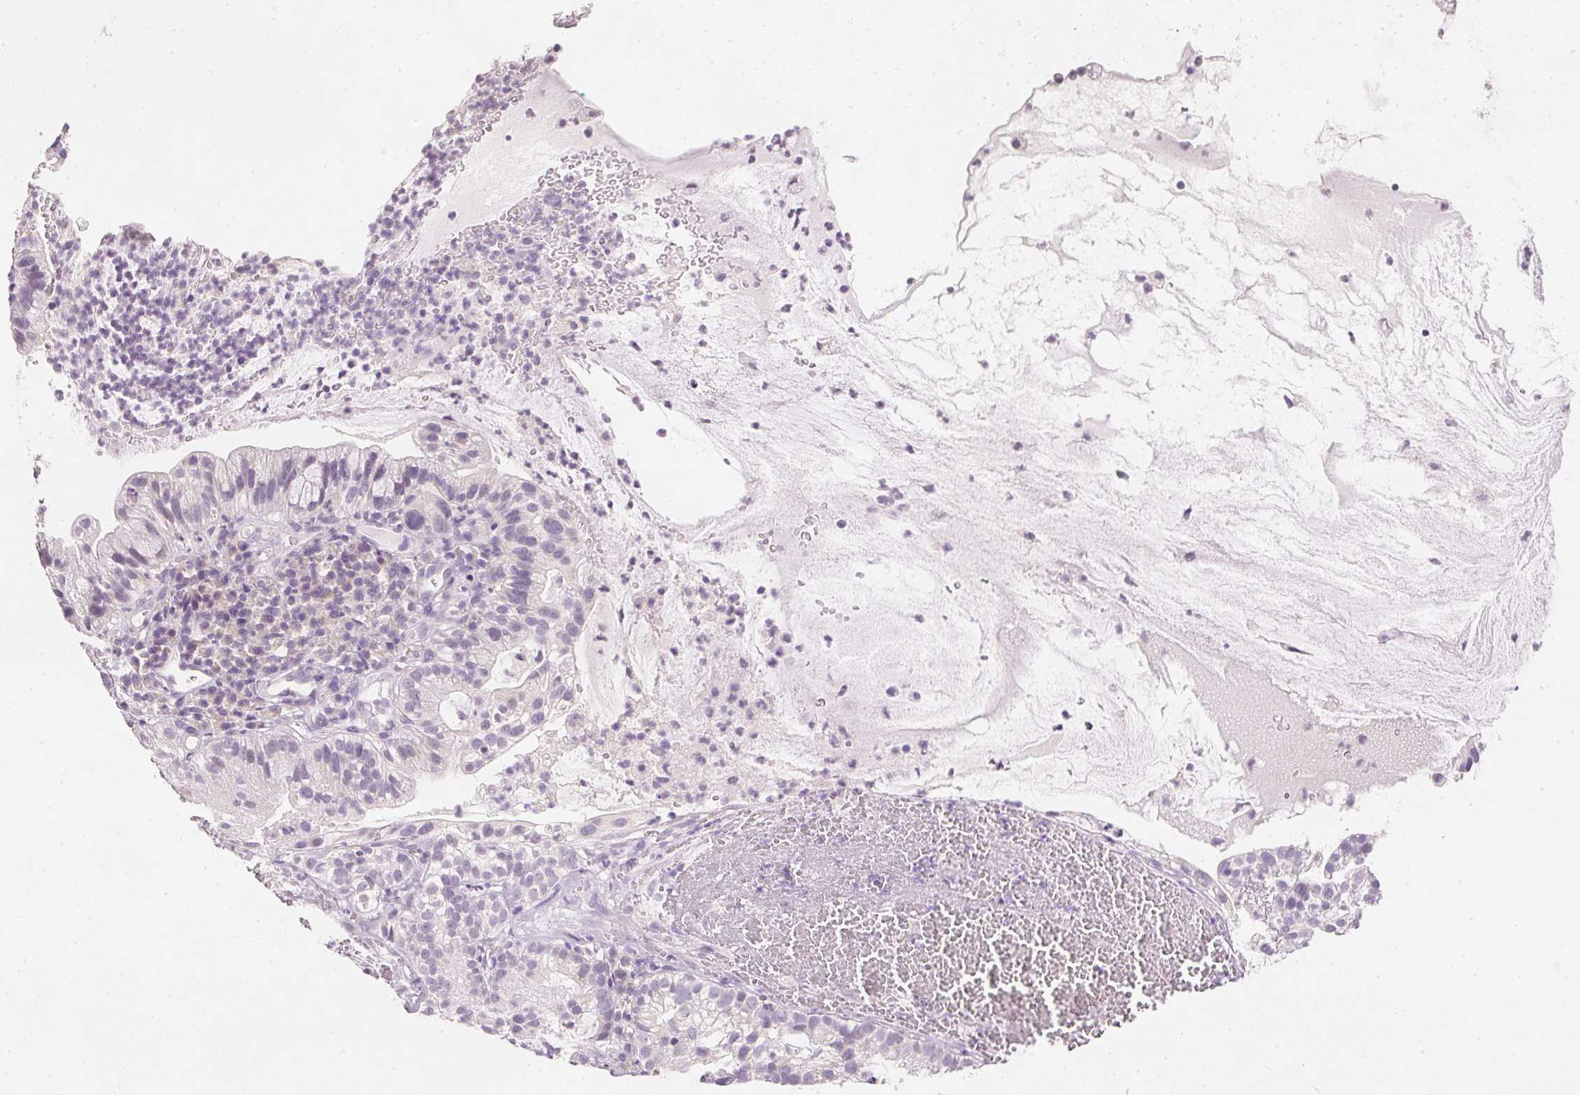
{"staining": {"intensity": "negative", "quantity": "none", "location": "none"}, "tissue": "cervical cancer", "cell_type": "Tumor cells", "image_type": "cancer", "snomed": [{"axis": "morphology", "description": "Adenocarcinoma, NOS"}, {"axis": "topography", "description": "Cervix"}], "caption": "The histopathology image demonstrates no staining of tumor cells in cervical adenocarcinoma.", "gene": "ELAVL3", "patient": {"sex": "female", "age": 41}}